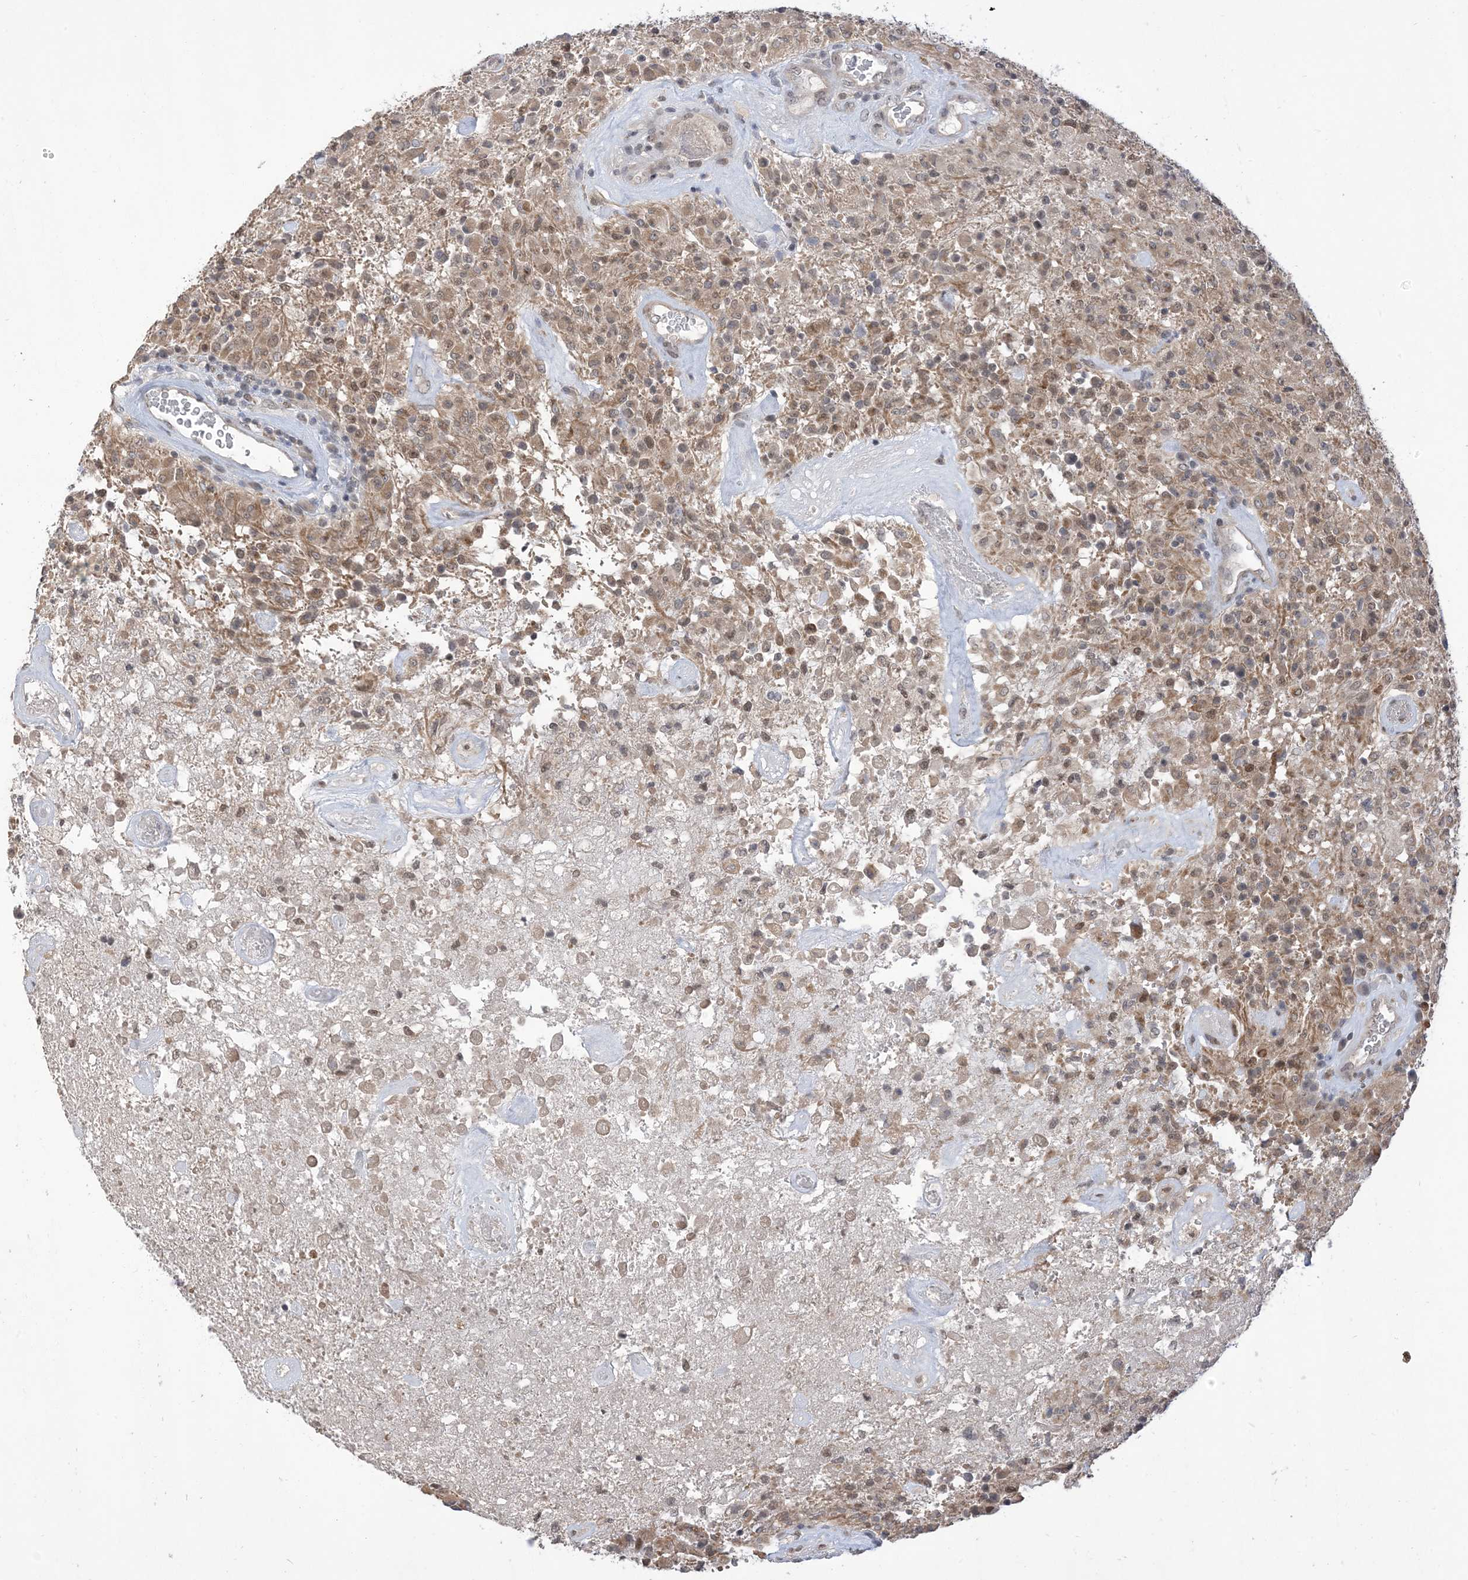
{"staining": {"intensity": "weak", "quantity": "25%-75%", "location": "cytoplasmic/membranous"}, "tissue": "glioma", "cell_type": "Tumor cells", "image_type": "cancer", "snomed": [{"axis": "morphology", "description": "Glioma, malignant, High grade"}, {"axis": "topography", "description": "Brain"}], "caption": "The image displays immunohistochemical staining of high-grade glioma (malignant). There is weak cytoplasmic/membranous expression is present in approximately 25%-75% of tumor cells.", "gene": "RANBP9", "patient": {"sex": "female", "age": 57}}